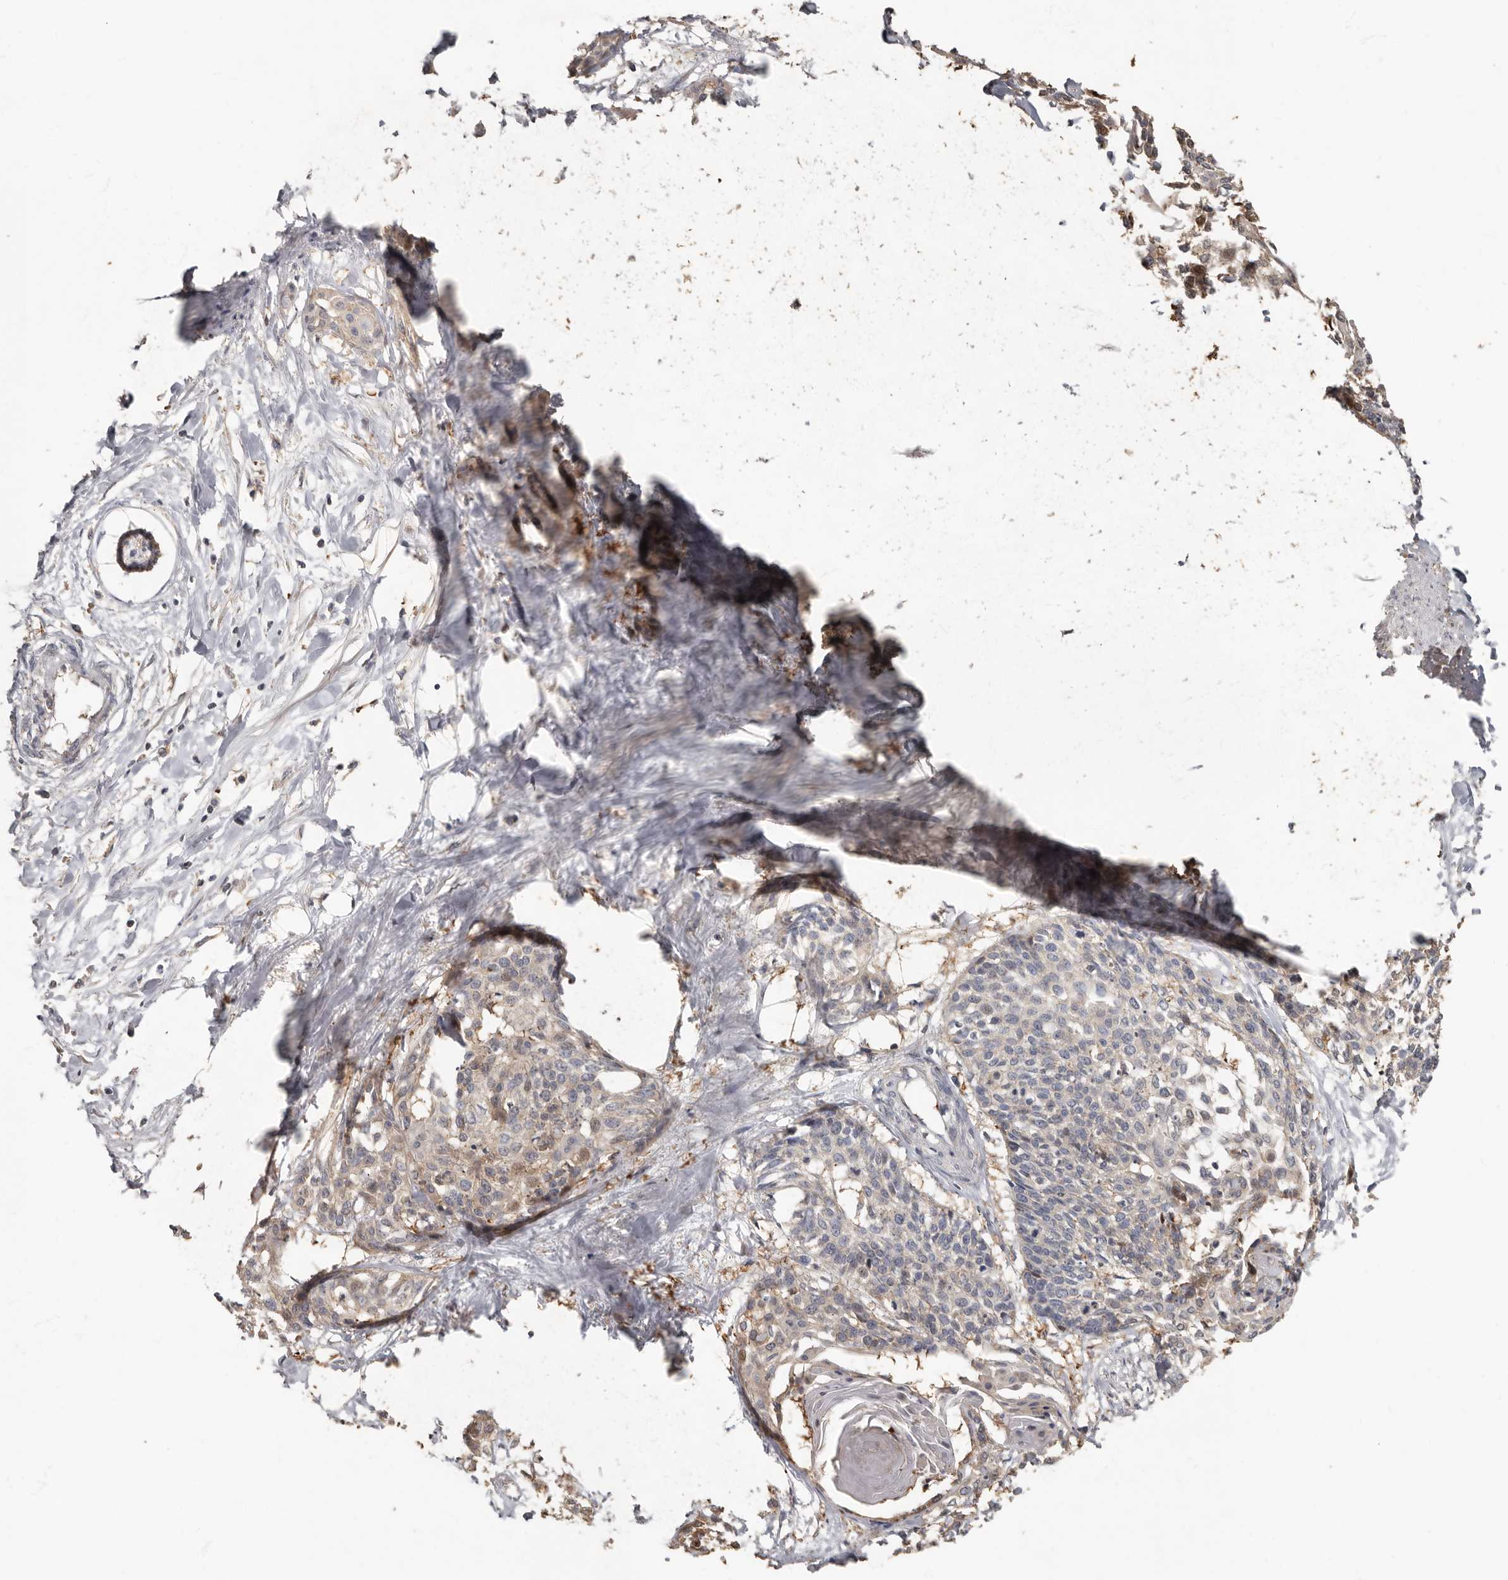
{"staining": {"intensity": "weak", "quantity": "<25%", "location": "cytoplasmic/membranous"}, "tissue": "cervical cancer", "cell_type": "Tumor cells", "image_type": "cancer", "snomed": [{"axis": "morphology", "description": "Squamous cell carcinoma, NOS"}, {"axis": "topography", "description": "Cervix"}], "caption": "This is an IHC micrograph of cervical squamous cell carcinoma. There is no positivity in tumor cells.", "gene": "KIF26B", "patient": {"sex": "female", "age": 57}}